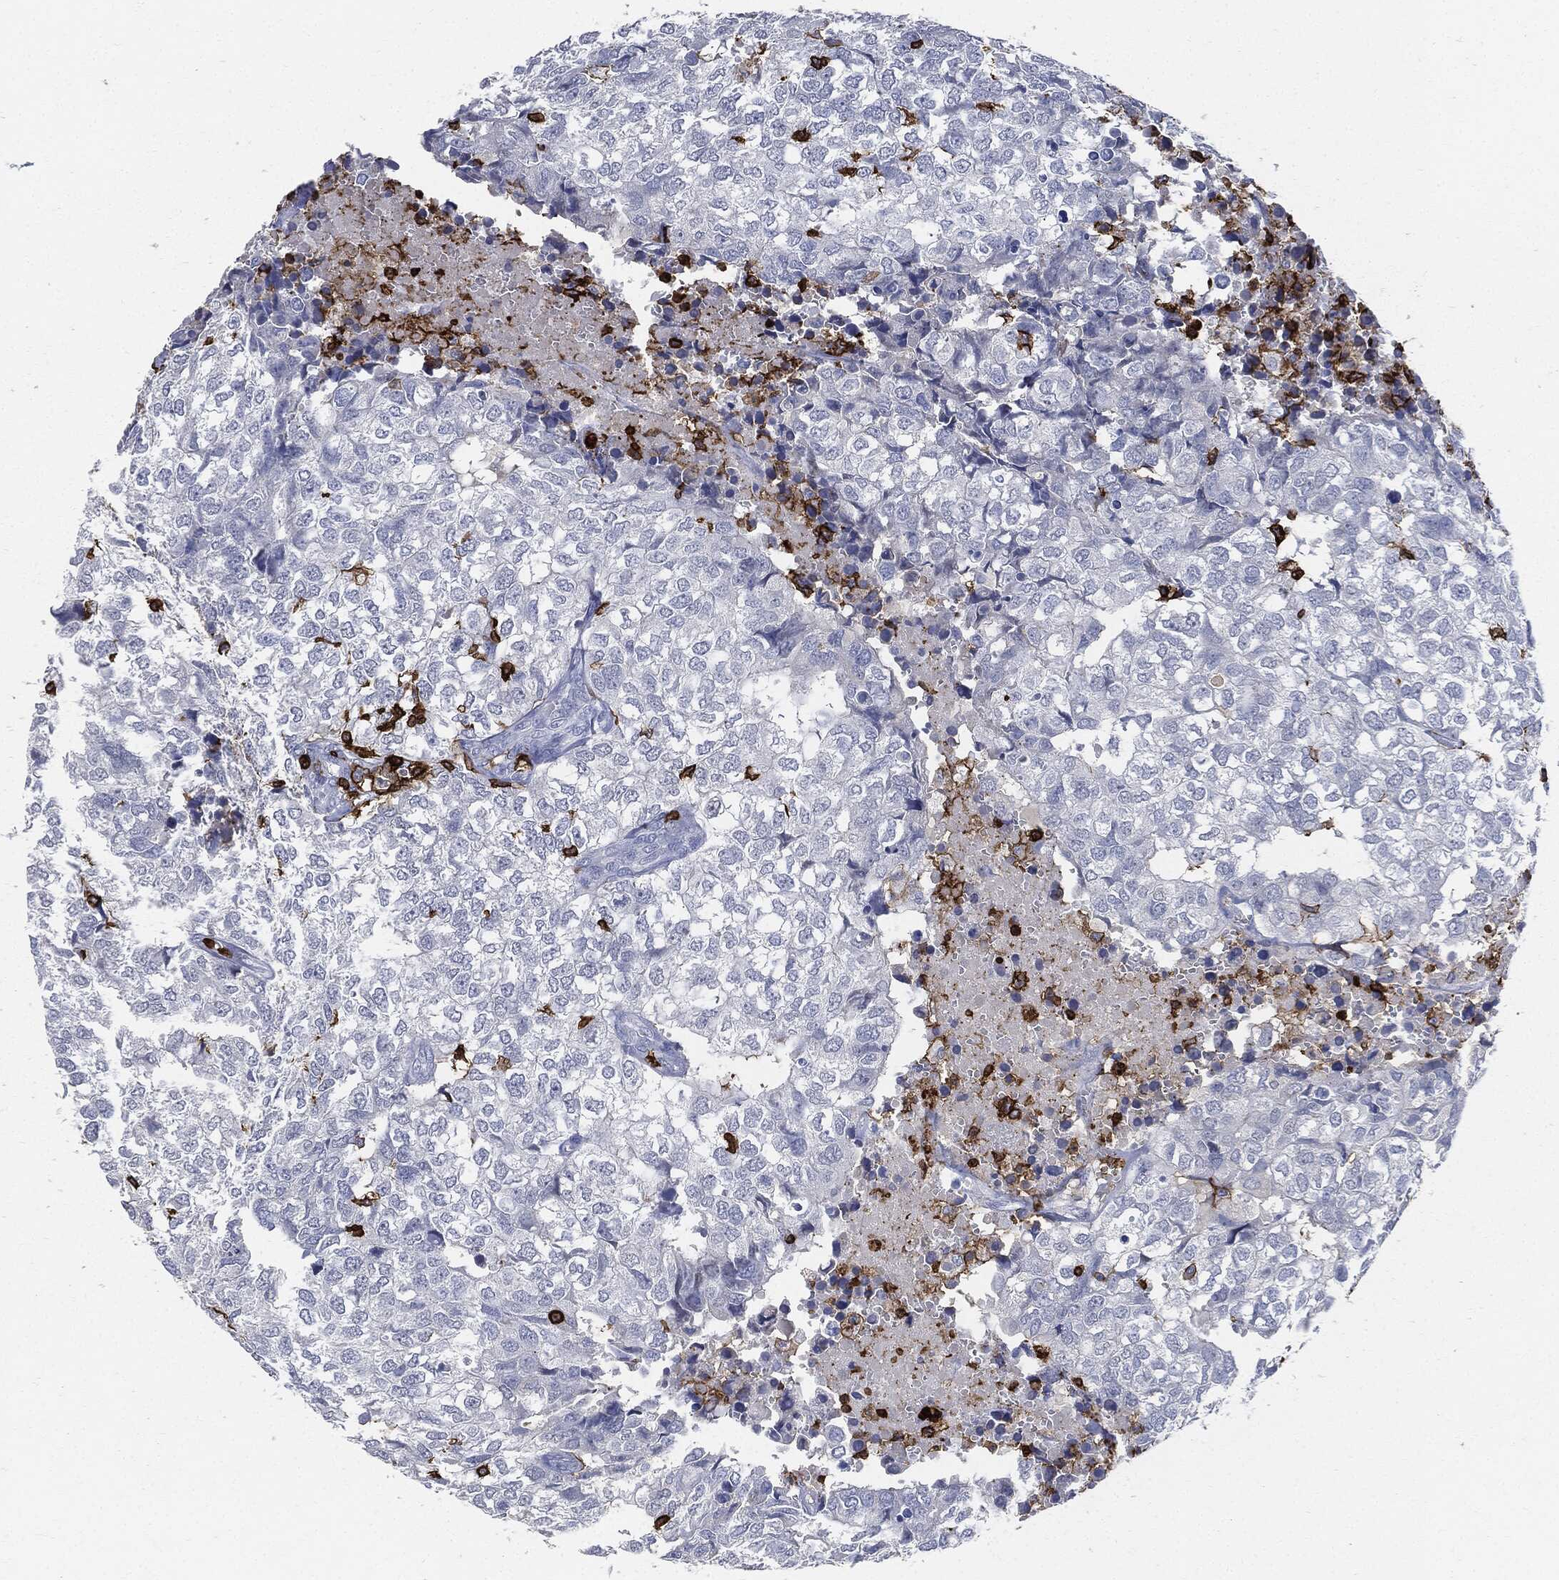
{"staining": {"intensity": "negative", "quantity": "none", "location": "none"}, "tissue": "breast cancer", "cell_type": "Tumor cells", "image_type": "cancer", "snomed": [{"axis": "morphology", "description": "Duct carcinoma"}, {"axis": "topography", "description": "Breast"}], "caption": "Immunohistochemical staining of breast cancer (invasive ductal carcinoma) demonstrates no significant expression in tumor cells.", "gene": "PTPRC", "patient": {"sex": "female", "age": 30}}